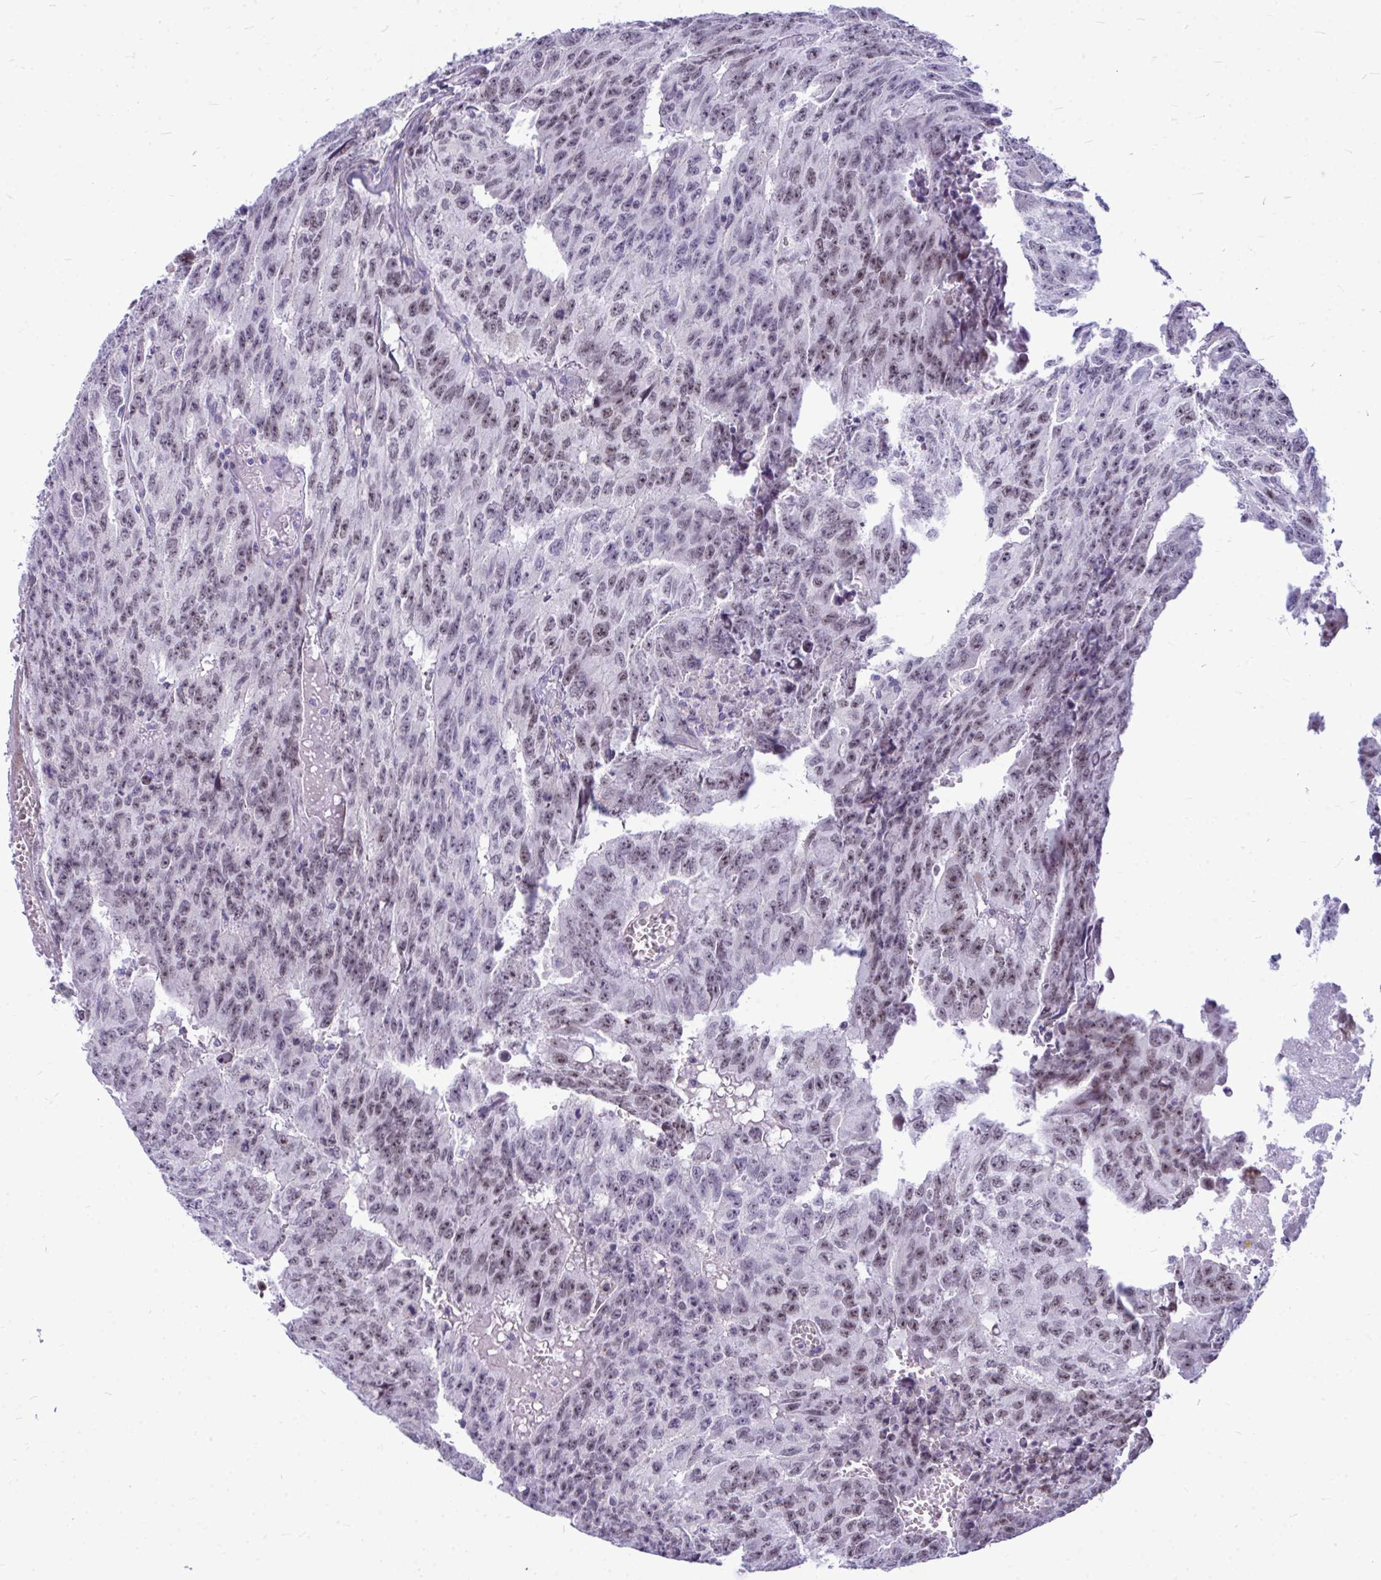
{"staining": {"intensity": "moderate", "quantity": "25%-75%", "location": "nuclear"}, "tissue": "testis cancer", "cell_type": "Tumor cells", "image_type": "cancer", "snomed": [{"axis": "morphology", "description": "Carcinoma, Embryonal, NOS"}, {"axis": "morphology", "description": "Teratoma, malignant, NOS"}, {"axis": "topography", "description": "Testis"}], "caption": "Immunohistochemistry image of human testis teratoma (malignant) stained for a protein (brown), which exhibits medium levels of moderate nuclear staining in about 25%-75% of tumor cells.", "gene": "ZSCAN25", "patient": {"sex": "male", "age": 24}}